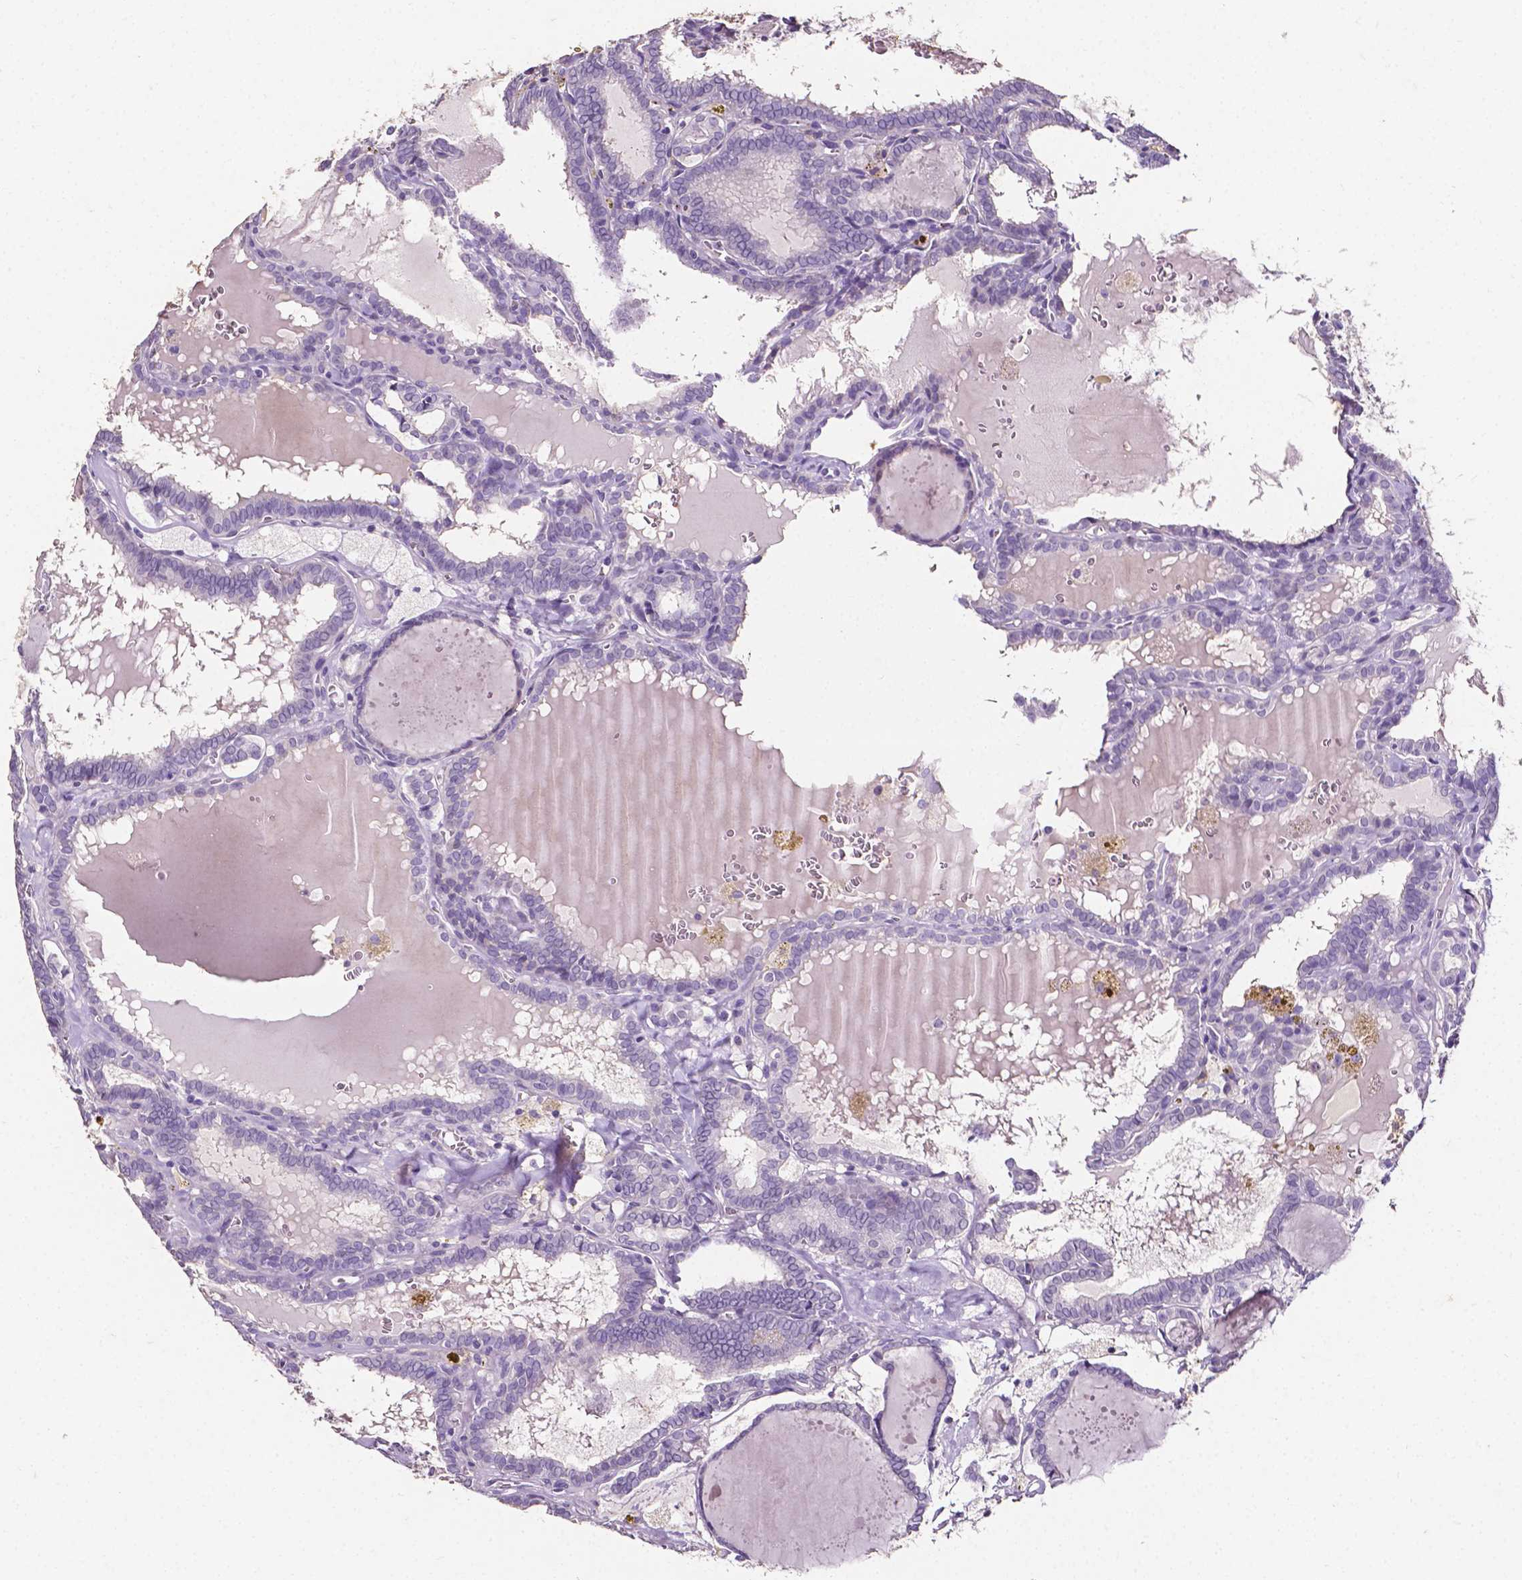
{"staining": {"intensity": "negative", "quantity": "none", "location": "none"}, "tissue": "thyroid cancer", "cell_type": "Tumor cells", "image_type": "cancer", "snomed": [{"axis": "morphology", "description": "Papillary adenocarcinoma, NOS"}, {"axis": "topography", "description": "Thyroid gland"}], "caption": "Photomicrograph shows no protein staining in tumor cells of thyroid cancer (papillary adenocarcinoma) tissue. (DAB immunohistochemistry (IHC), high magnification).", "gene": "PSAT1", "patient": {"sex": "female", "age": 39}}